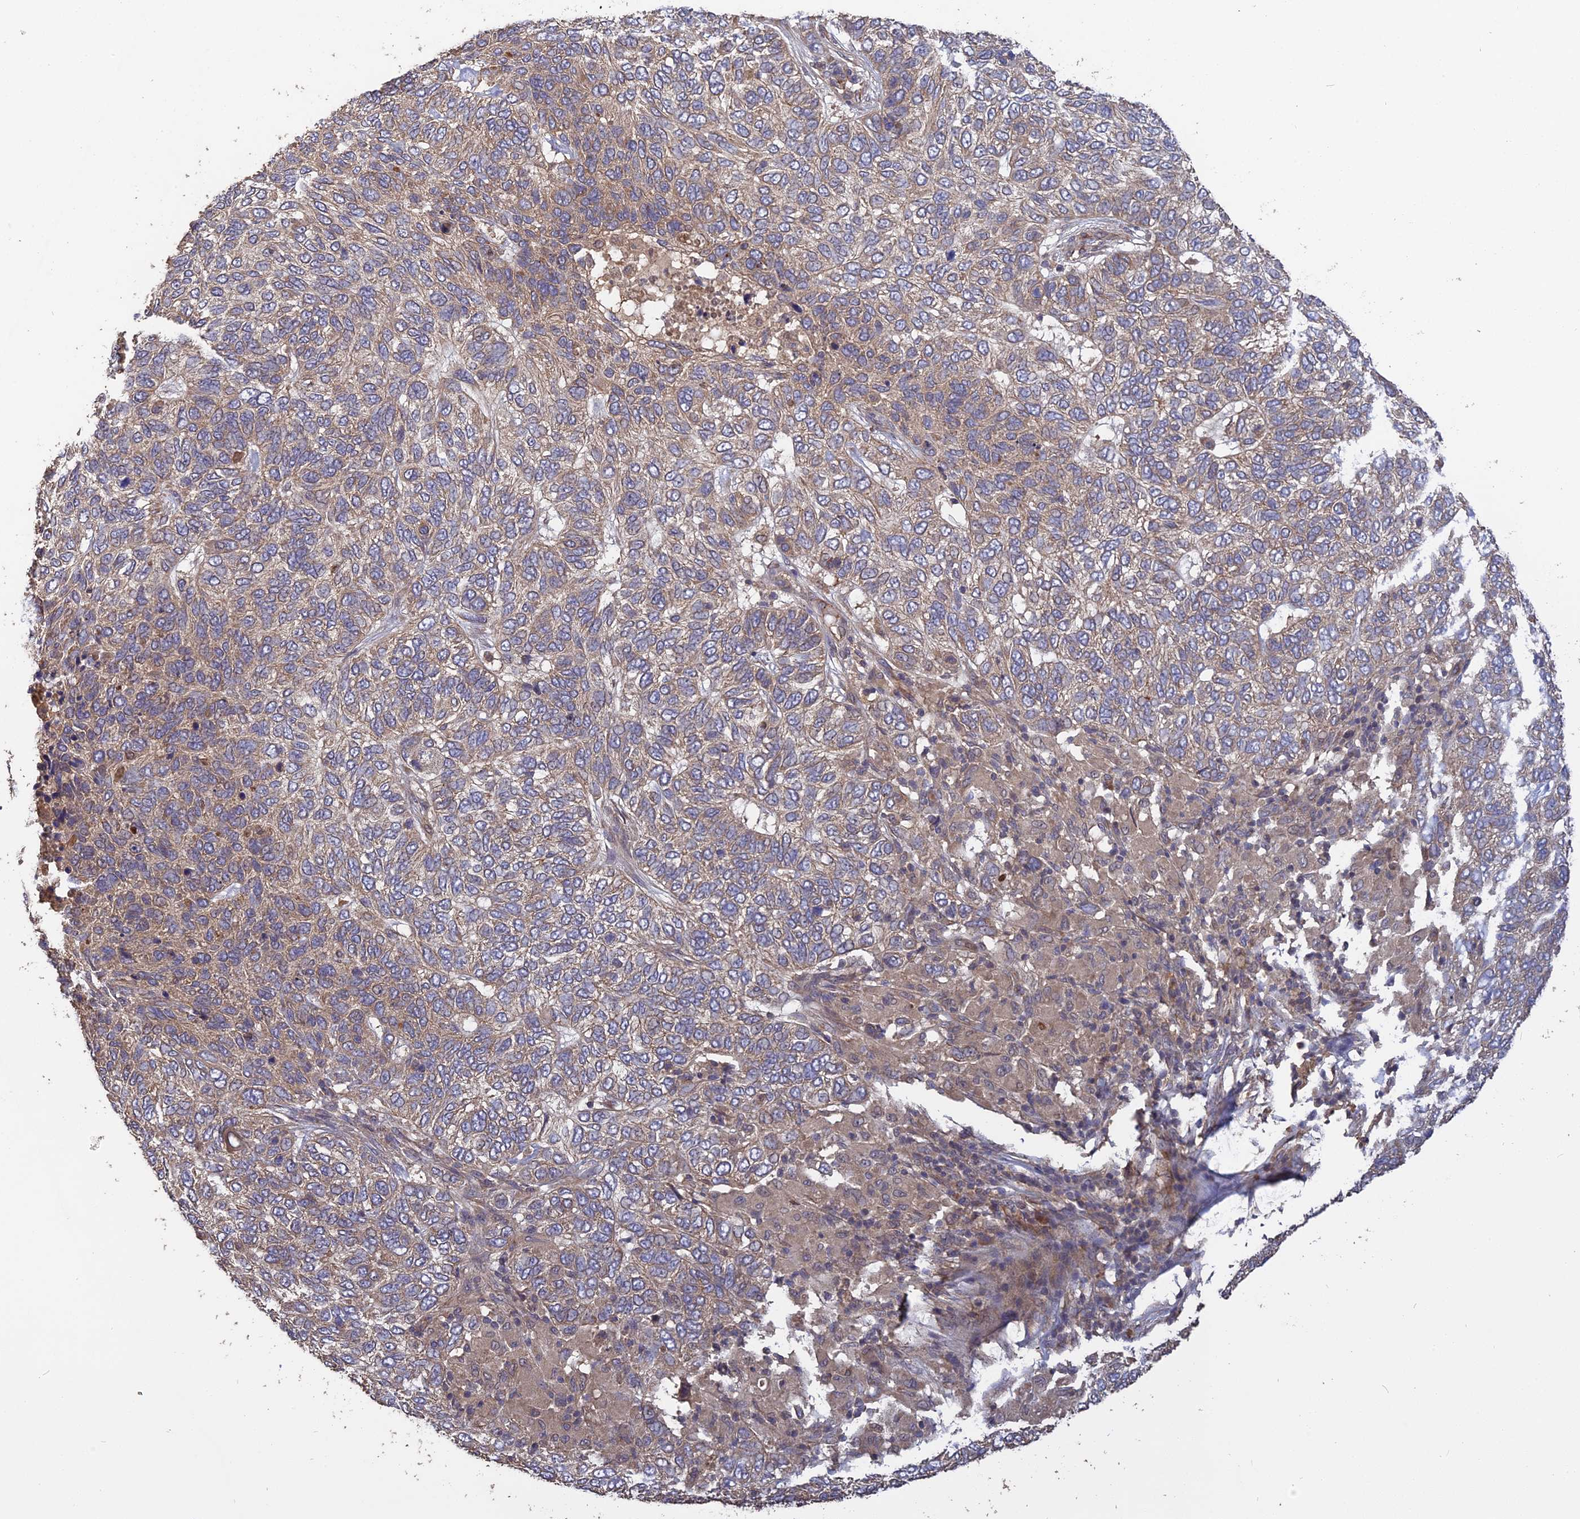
{"staining": {"intensity": "weak", "quantity": "25%-75%", "location": "cytoplasmic/membranous"}, "tissue": "skin cancer", "cell_type": "Tumor cells", "image_type": "cancer", "snomed": [{"axis": "morphology", "description": "Basal cell carcinoma"}, {"axis": "topography", "description": "Skin"}], "caption": "This micrograph reveals immunohistochemistry (IHC) staining of human basal cell carcinoma (skin), with low weak cytoplasmic/membranous expression in about 25%-75% of tumor cells.", "gene": "ARHGAP40", "patient": {"sex": "female", "age": 65}}